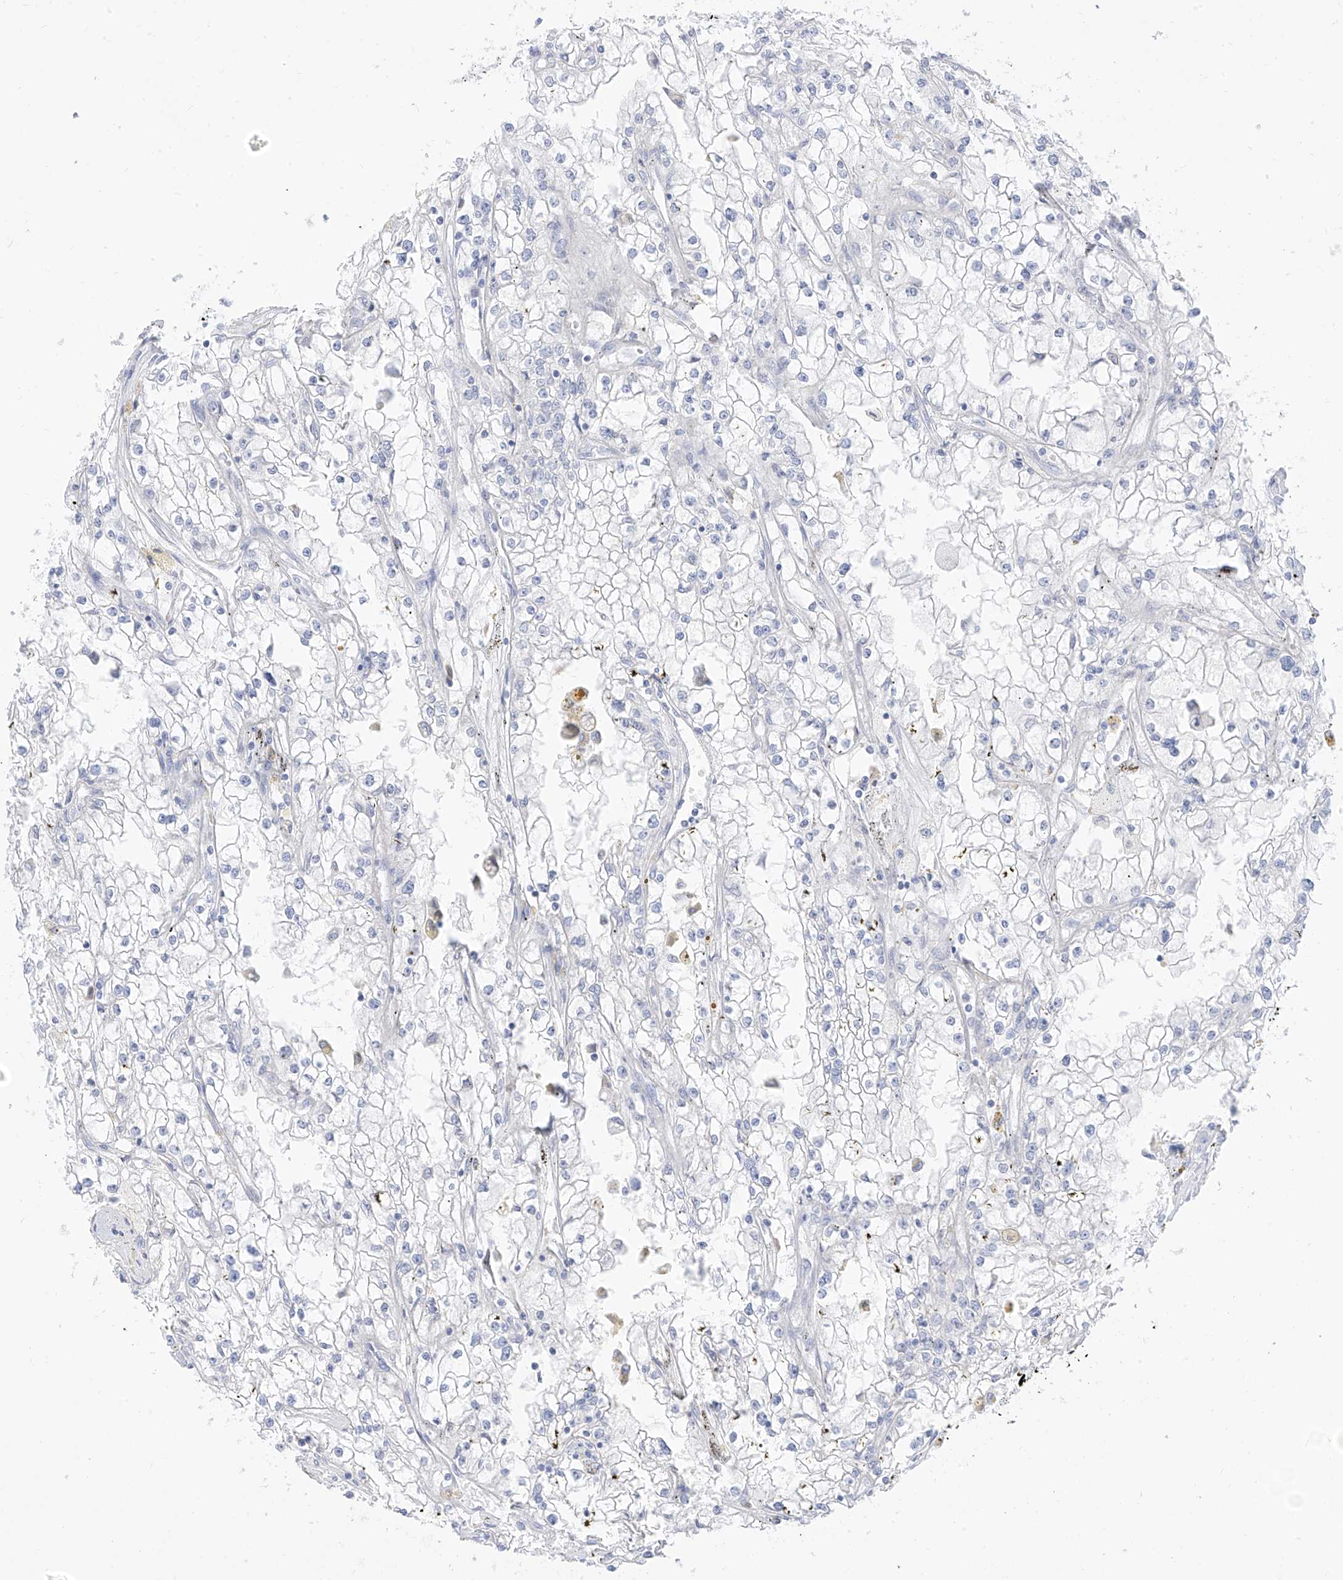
{"staining": {"intensity": "negative", "quantity": "none", "location": "none"}, "tissue": "renal cancer", "cell_type": "Tumor cells", "image_type": "cancer", "snomed": [{"axis": "morphology", "description": "Adenocarcinoma, NOS"}, {"axis": "topography", "description": "Kidney"}], "caption": "The immunohistochemistry (IHC) image has no significant staining in tumor cells of adenocarcinoma (renal) tissue.", "gene": "ARHGEF40", "patient": {"sex": "male", "age": 56}}